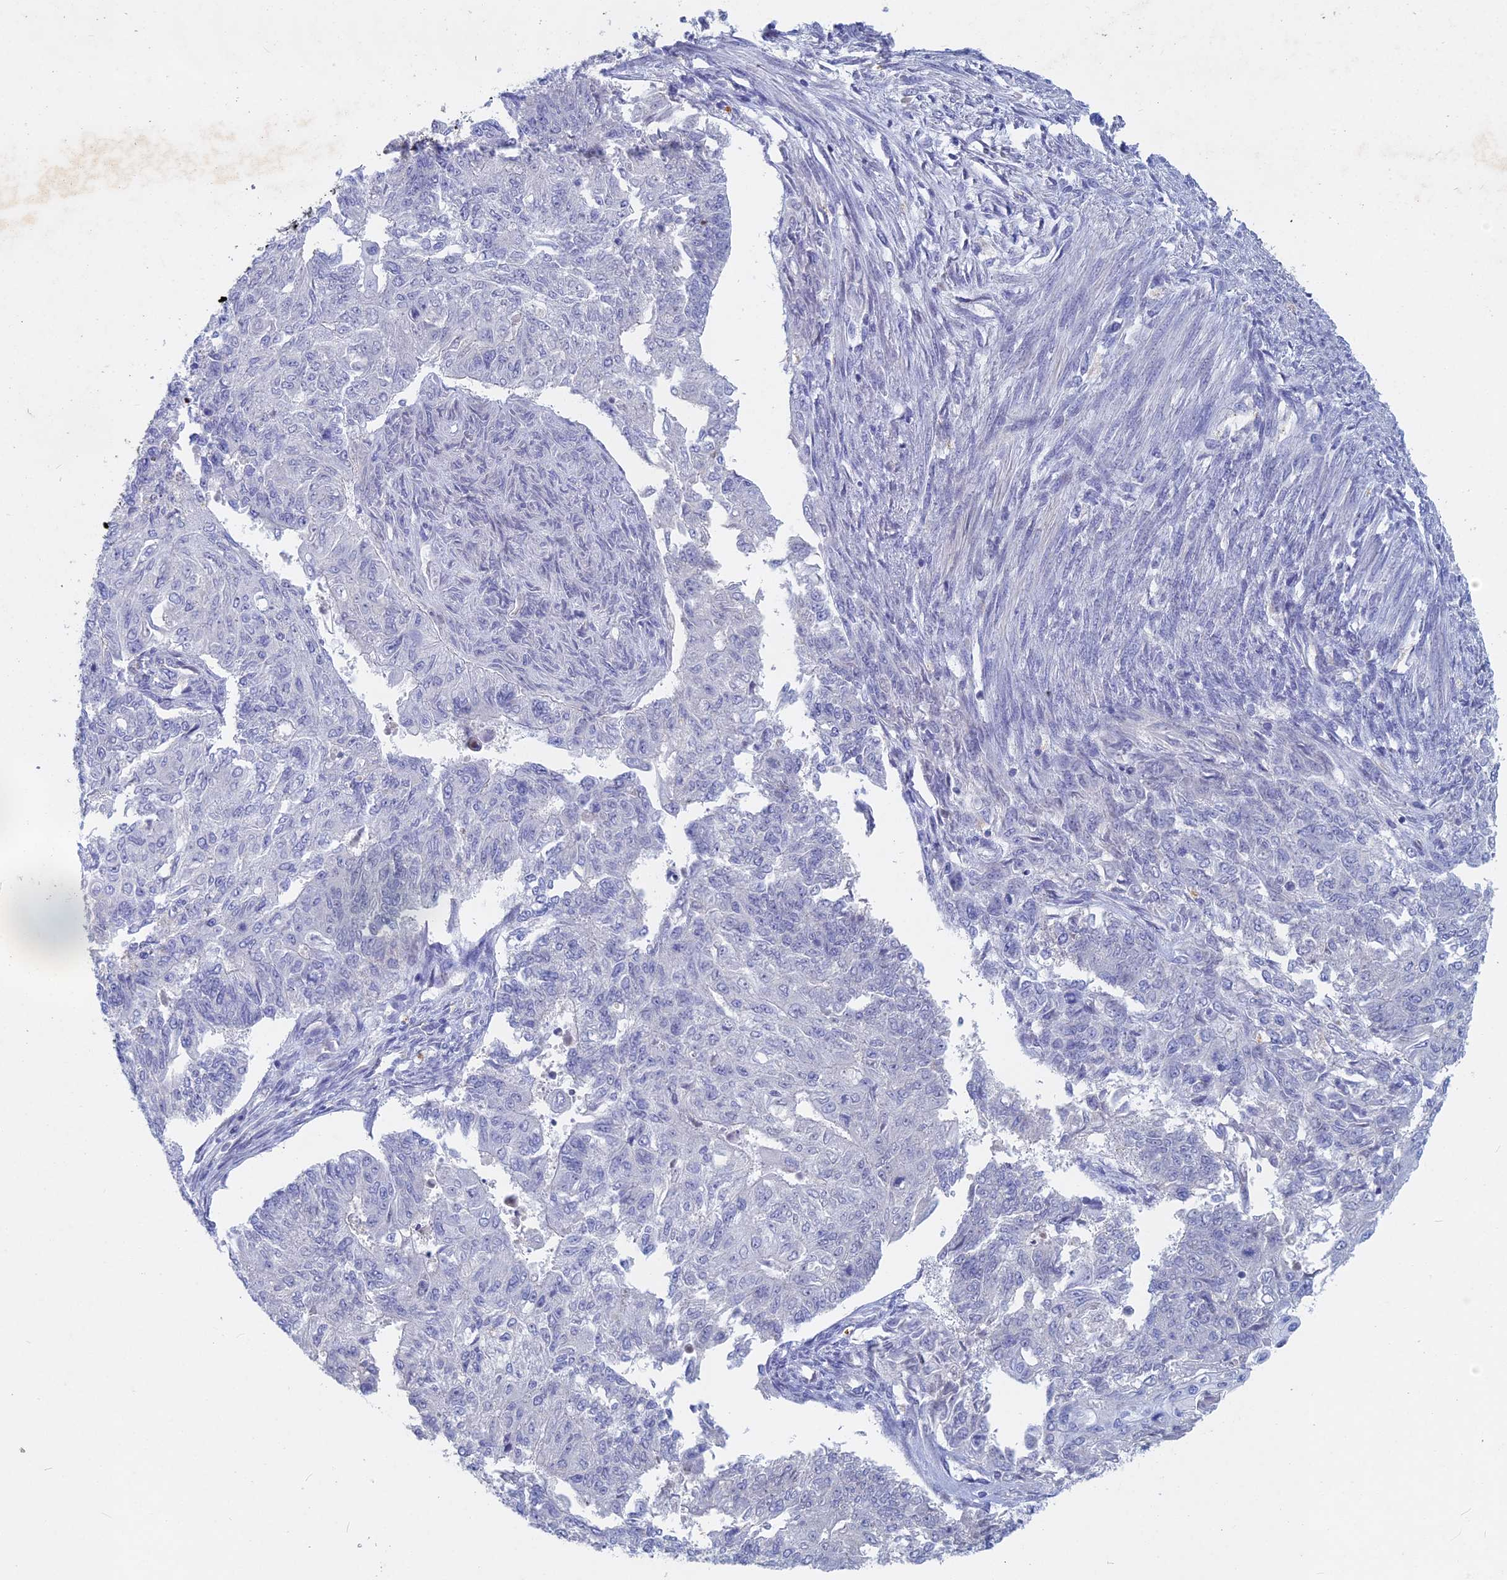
{"staining": {"intensity": "negative", "quantity": "none", "location": "none"}, "tissue": "endometrial cancer", "cell_type": "Tumor cells", "image_type": "cancer", "snomed": [{"axis": "morphology", "description": "Adenocarcinoma, NOS"}, {"axis": "topography", "description": "Endometrium"}], "caption": "IHC micrograph of neoplastic tissue: endometrial adenocarcinoma stained with DAB (3,3'-diaminobenzidine) reveals no significant protein positivity in tumor cells.", "gene": "ACP7", "patient": {"sex": "female", "age": 32}}